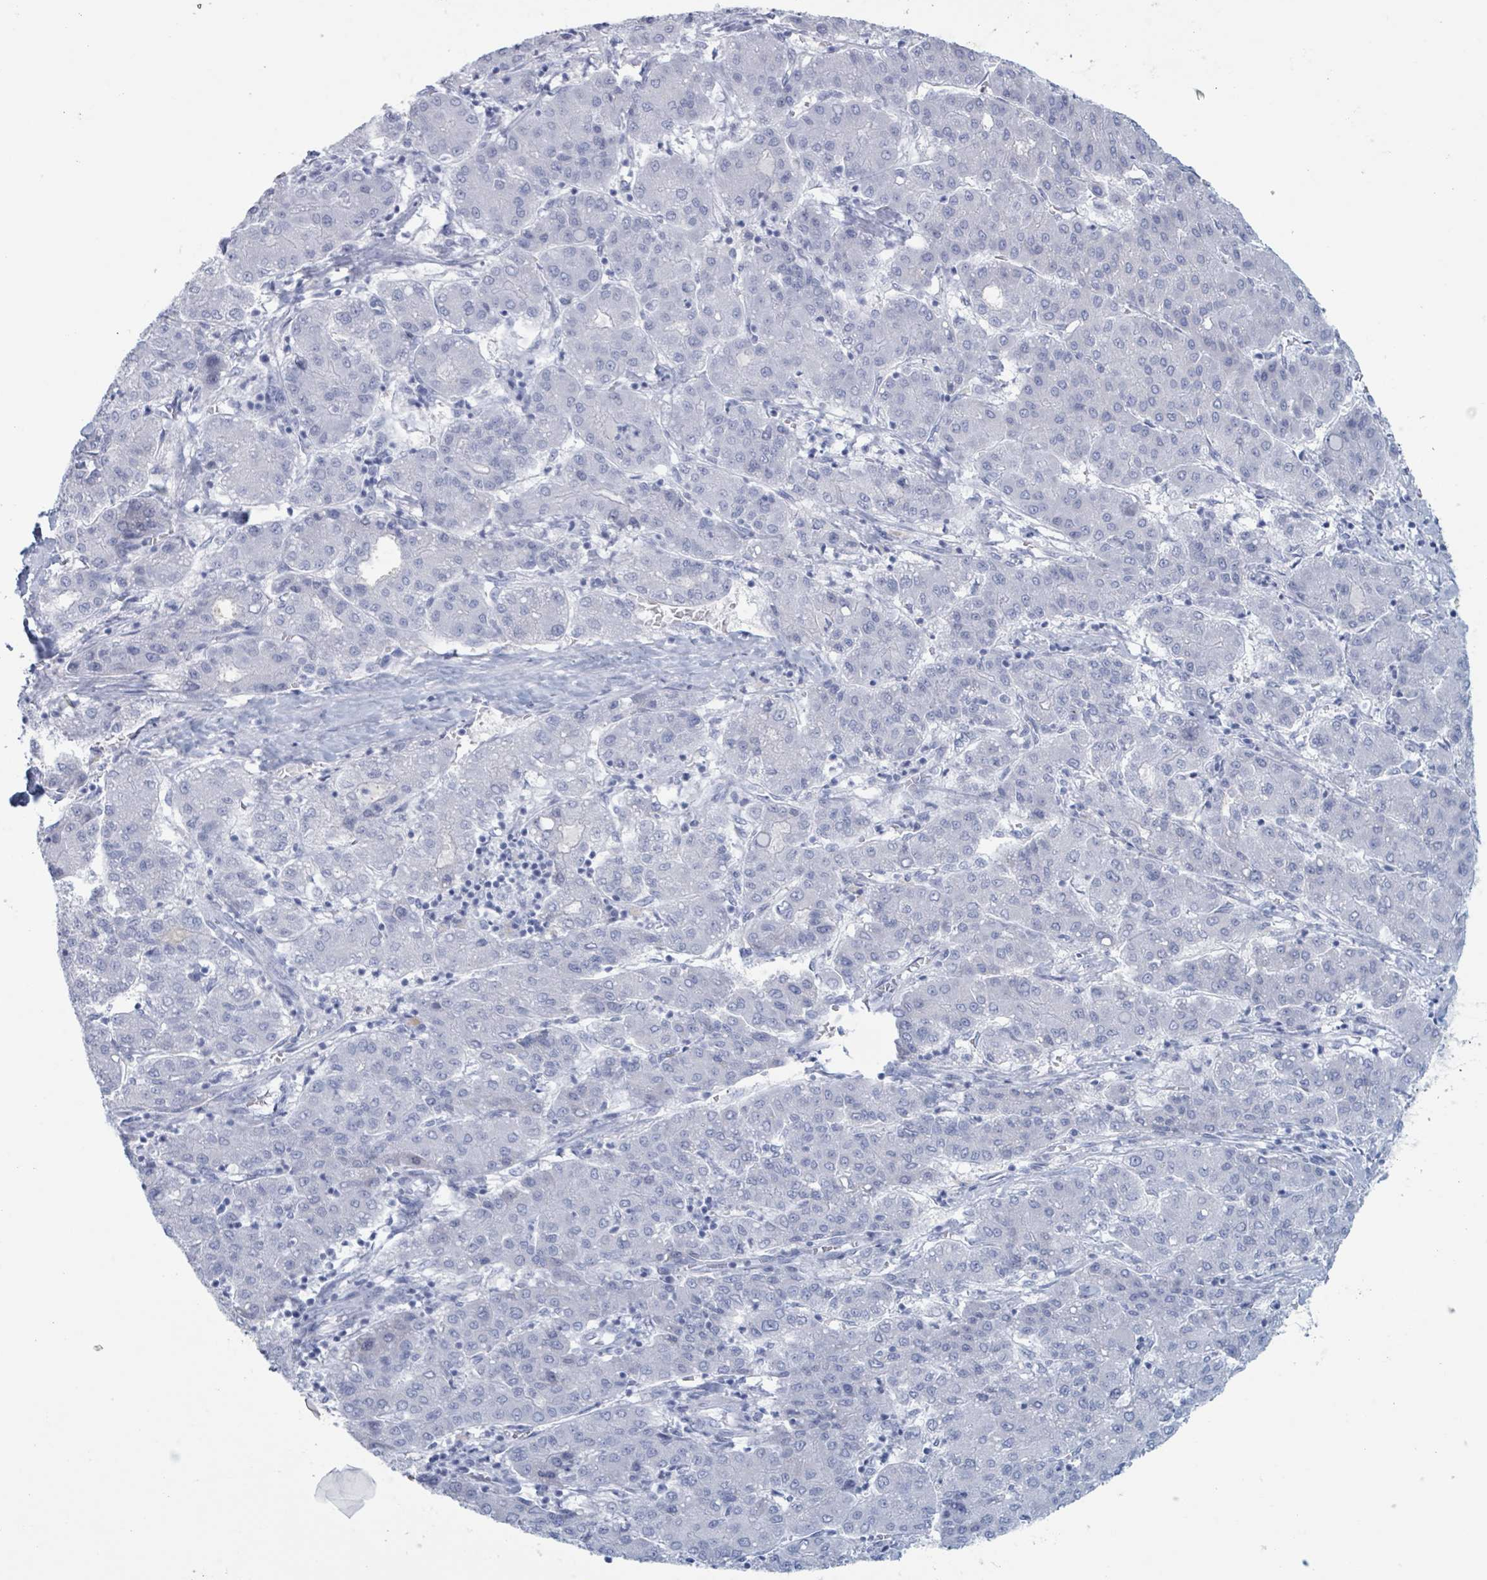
{"staining": {"intensity": "negative", "quantity": "none", "location": "none"}, "tissue": "liver cancer", "cell_type": "Tumor cells", "image_type": "cancer", "snomed": [{"axis": "morphology", "description": "Carcinoma, Hepatocellular, NOS"}, {"axis": "topography", "description": "Liver"}], "caption": "Immunohistochemical staining of human liver cancer (hepatocellular carcinoma) displays no significant expression in tumor cells. Nuclei are stained in blue.", "gene": "KLK4", "patient": {"sex": "male", "age": 65}}